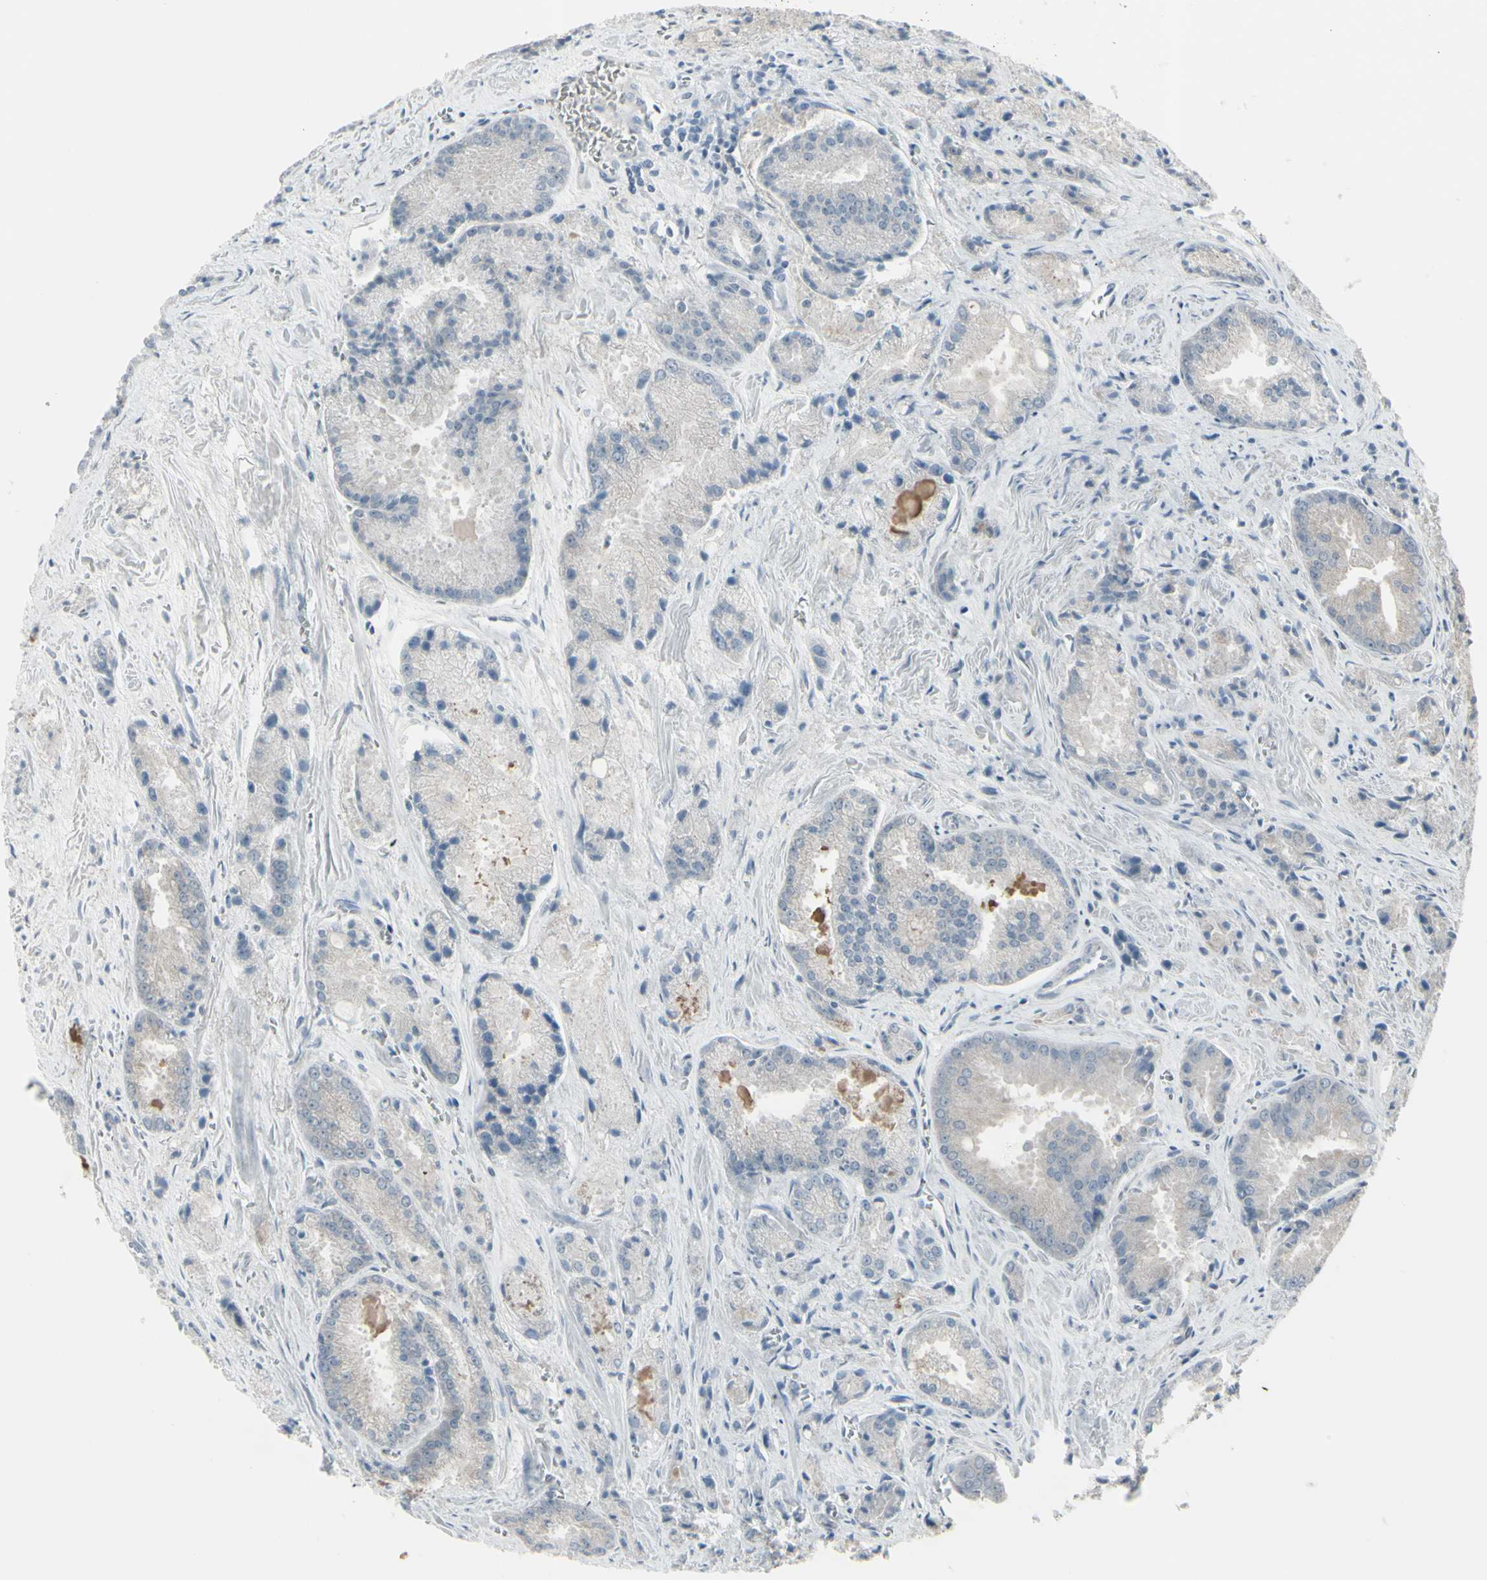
{"staining": {"intensity": "negative", "quantity": "none", "location": "none"}, "tissue": "prostate cancer", "cell_type": "Tumor cells", "image_type": "cancer", "snomed": [{"axis": "morphology", "description": "Adenocarcinoma, Low grade"}, {"axis": "topography", "description": "Prostate"}], "caption": "Micrograph shows no significant protein staining in tumor cells of prostate cancer (adenocarcinoma (low-grade)).", "gene": "RAB3A", "patient": {"sex": "male", "age": 64}}